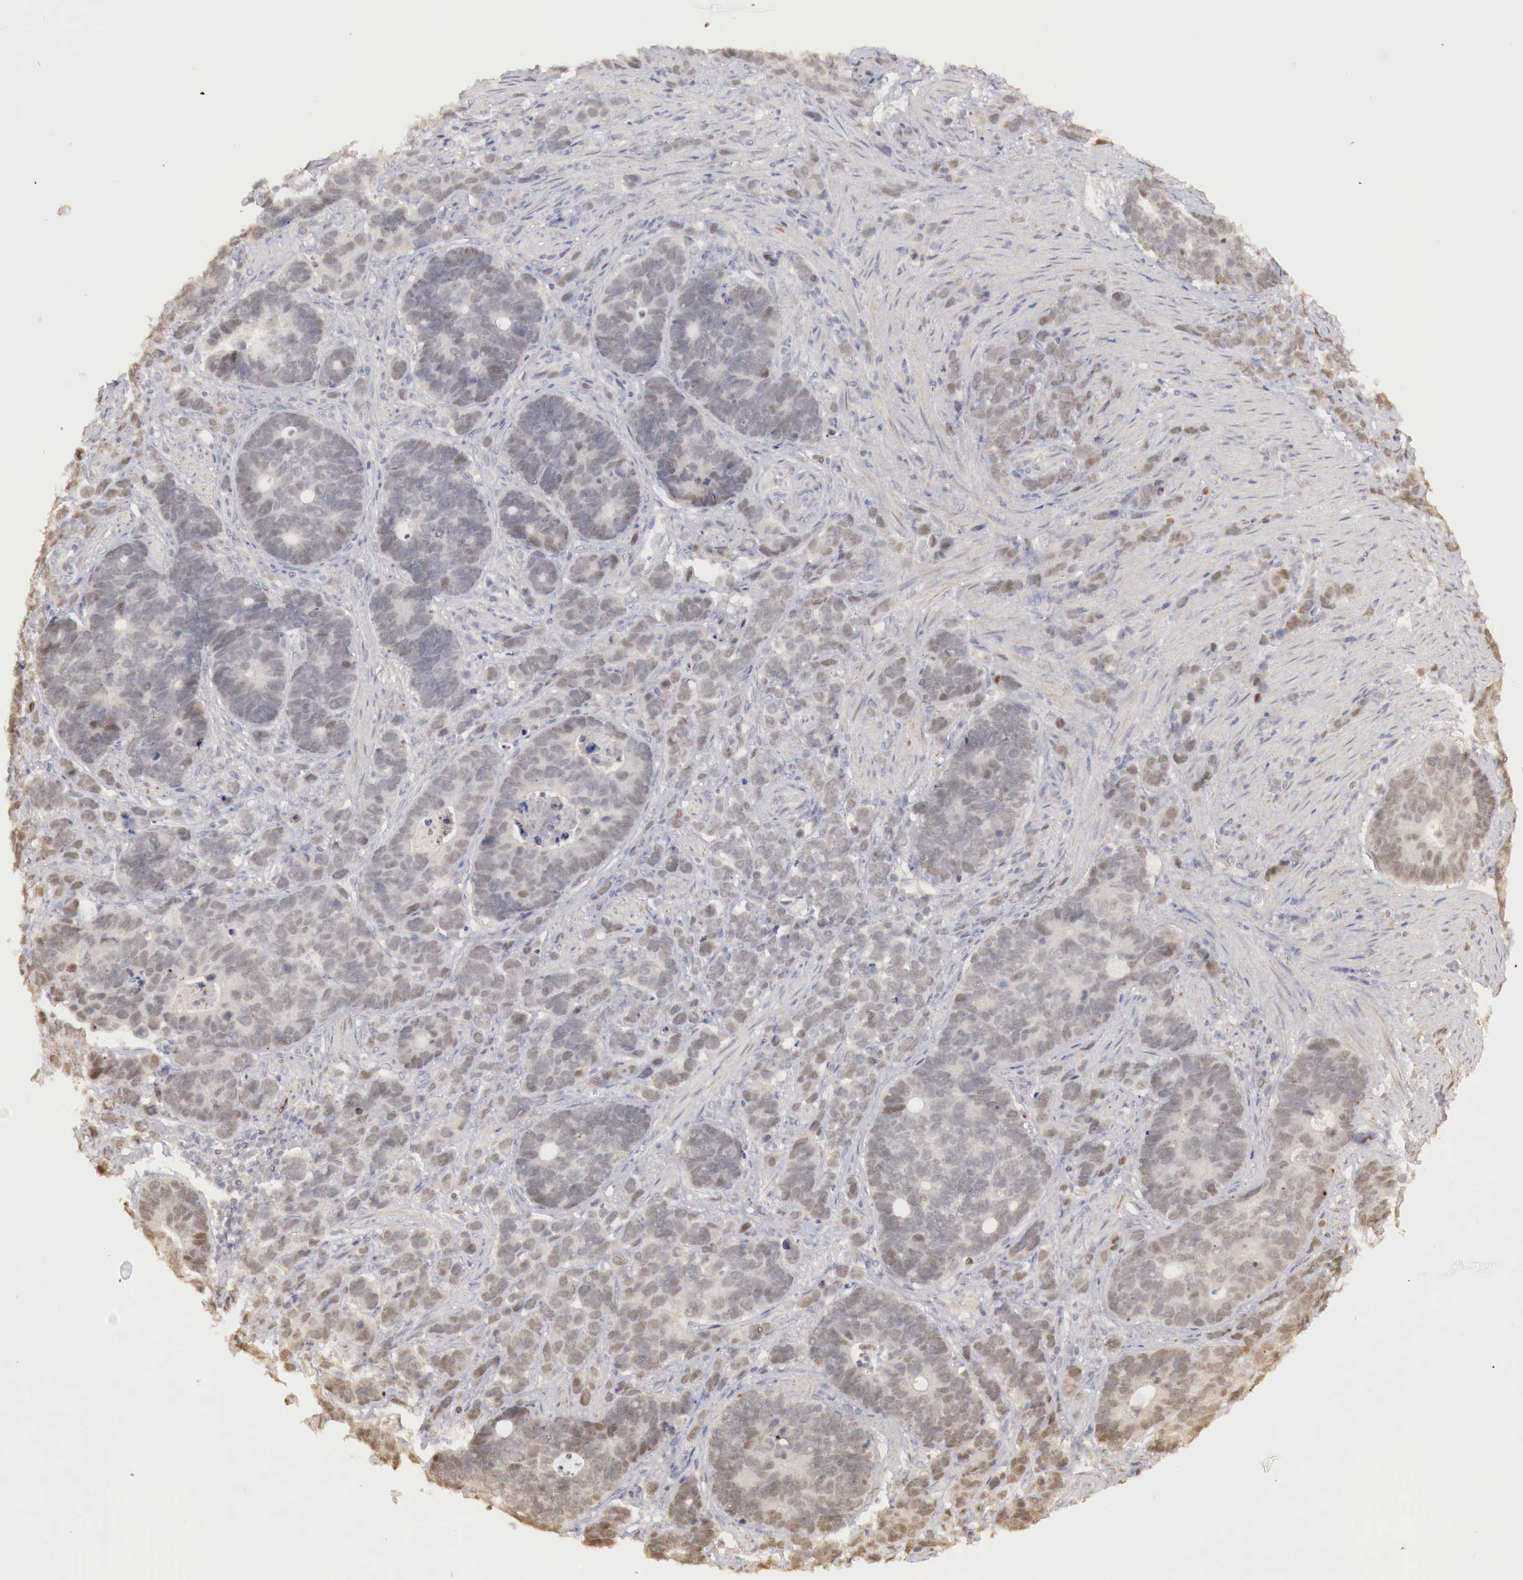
{"staining": {"intensity": "weak", "quantity": ">75%", "location": "cytoplasmic/membranous,nuclear"}, "tissue": "stomach cancer", "cell_type": "Tumor cells", "image_type": "cancer", "snomed": [{"axis": "morphology", "description": "Adenocarcinoma, NOS"}, {"axis": "topography", "description": "Stomach, upper"}], "caption": "Immunohistochemical staining of human stomach cancer (adenocarcinoma) reveals low levels of weak cytoplasmic/membranous and nuclear protein expression in approximately >75% of tumor cells.", "gene": "TBC1D9", "patient": {"sex": "male", "age": 71}}